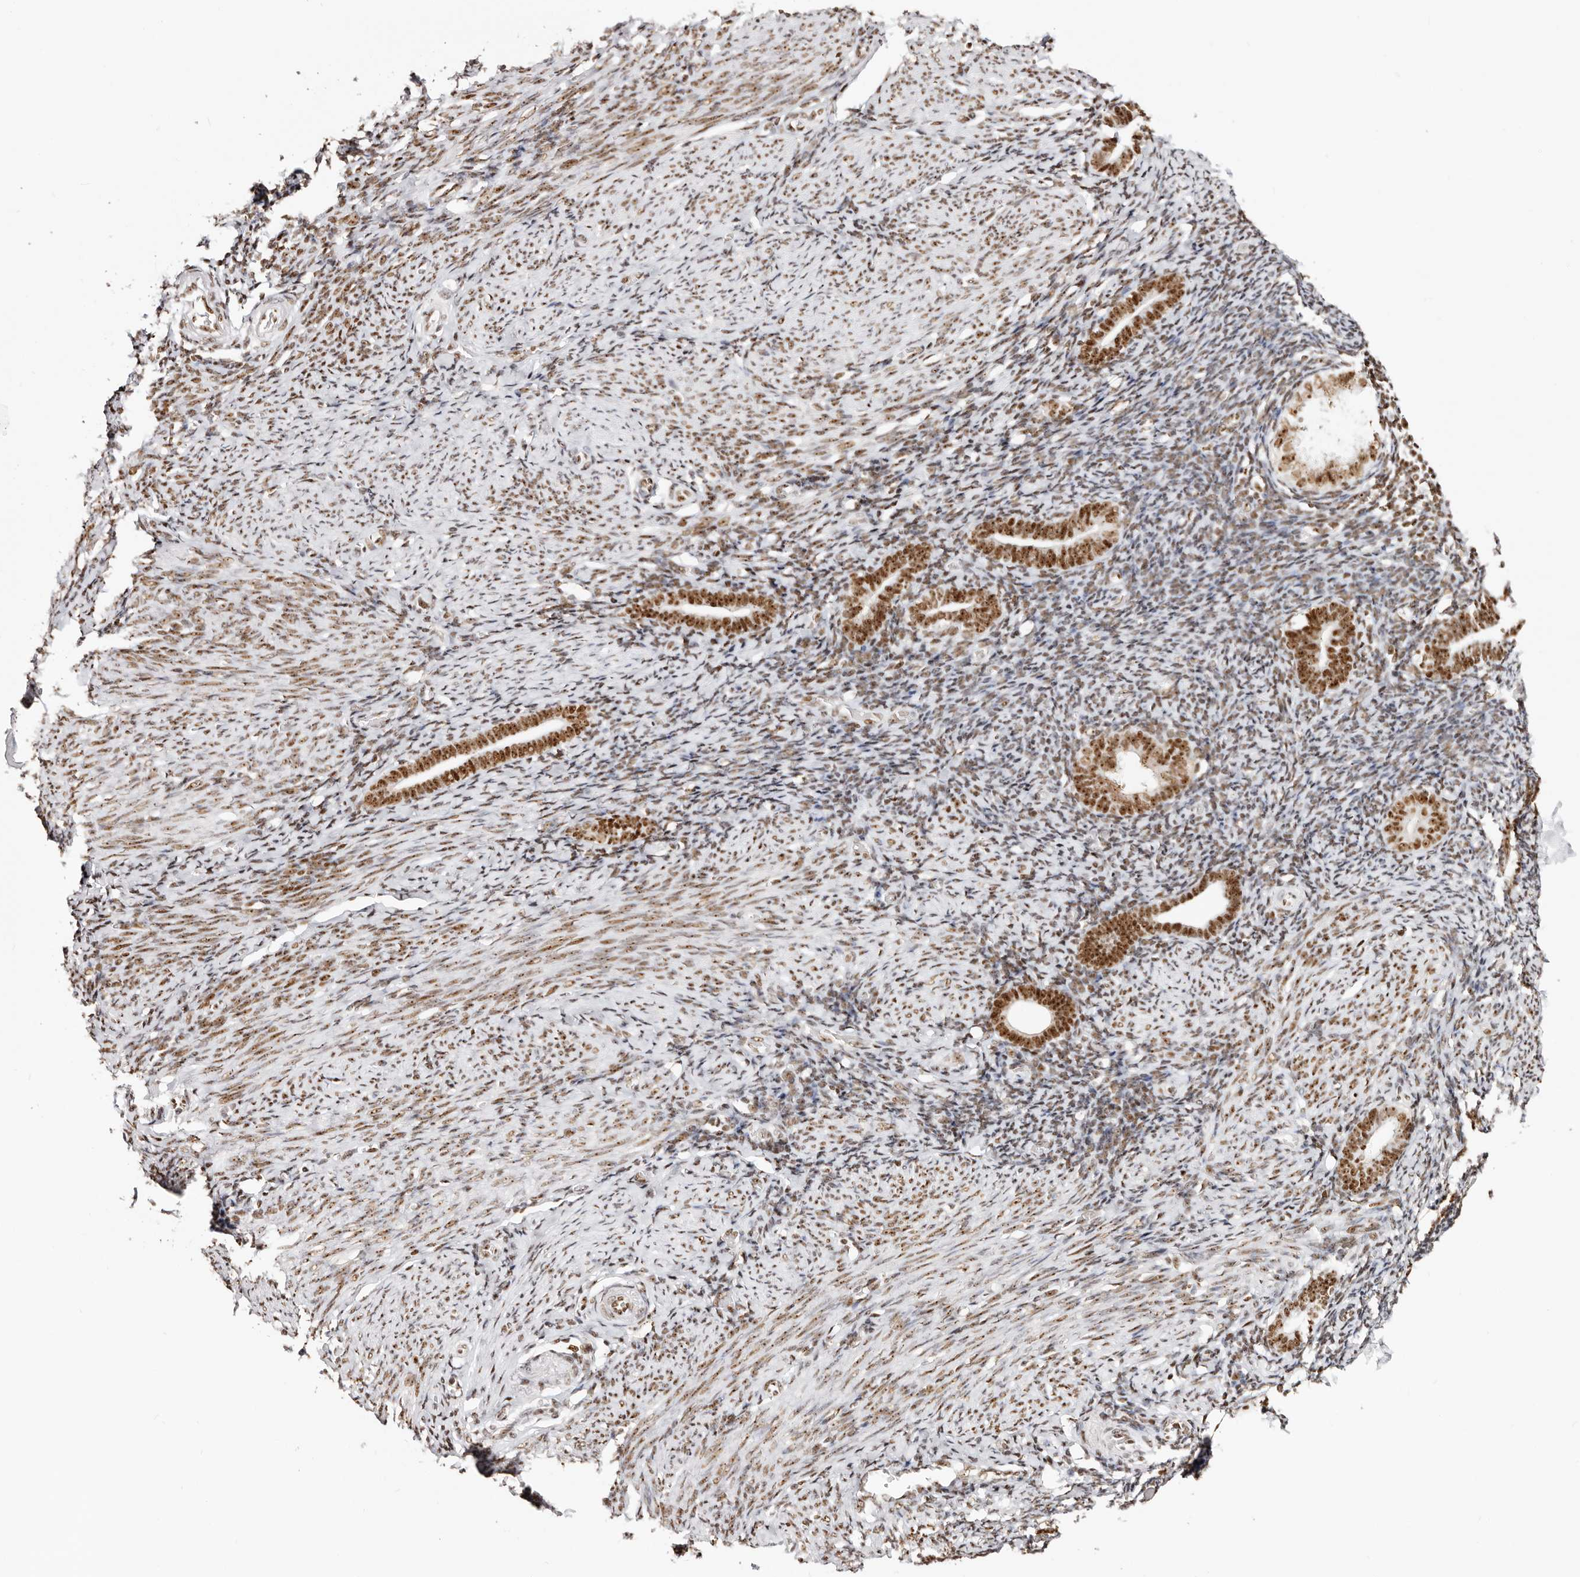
{"staining": {"intensity": "negative", "quantity": "none", "location": "none"}, "tissue": "endometrium", "cell_type": "Cells in endometrial stroma", "image_type": "normal", "snomed": [{"axis": "morphology", "description": "Normal tissue, NOS"}, {"axis": "topography", "description": "Endometrium"}], "caption": "Immunohistochemical staining of unremarkable endometrium demonstrates no significant staining in cells in endometrial stroma.", "gene": "IQGAP3", "patient": {"sex": "female", "age": 51}}